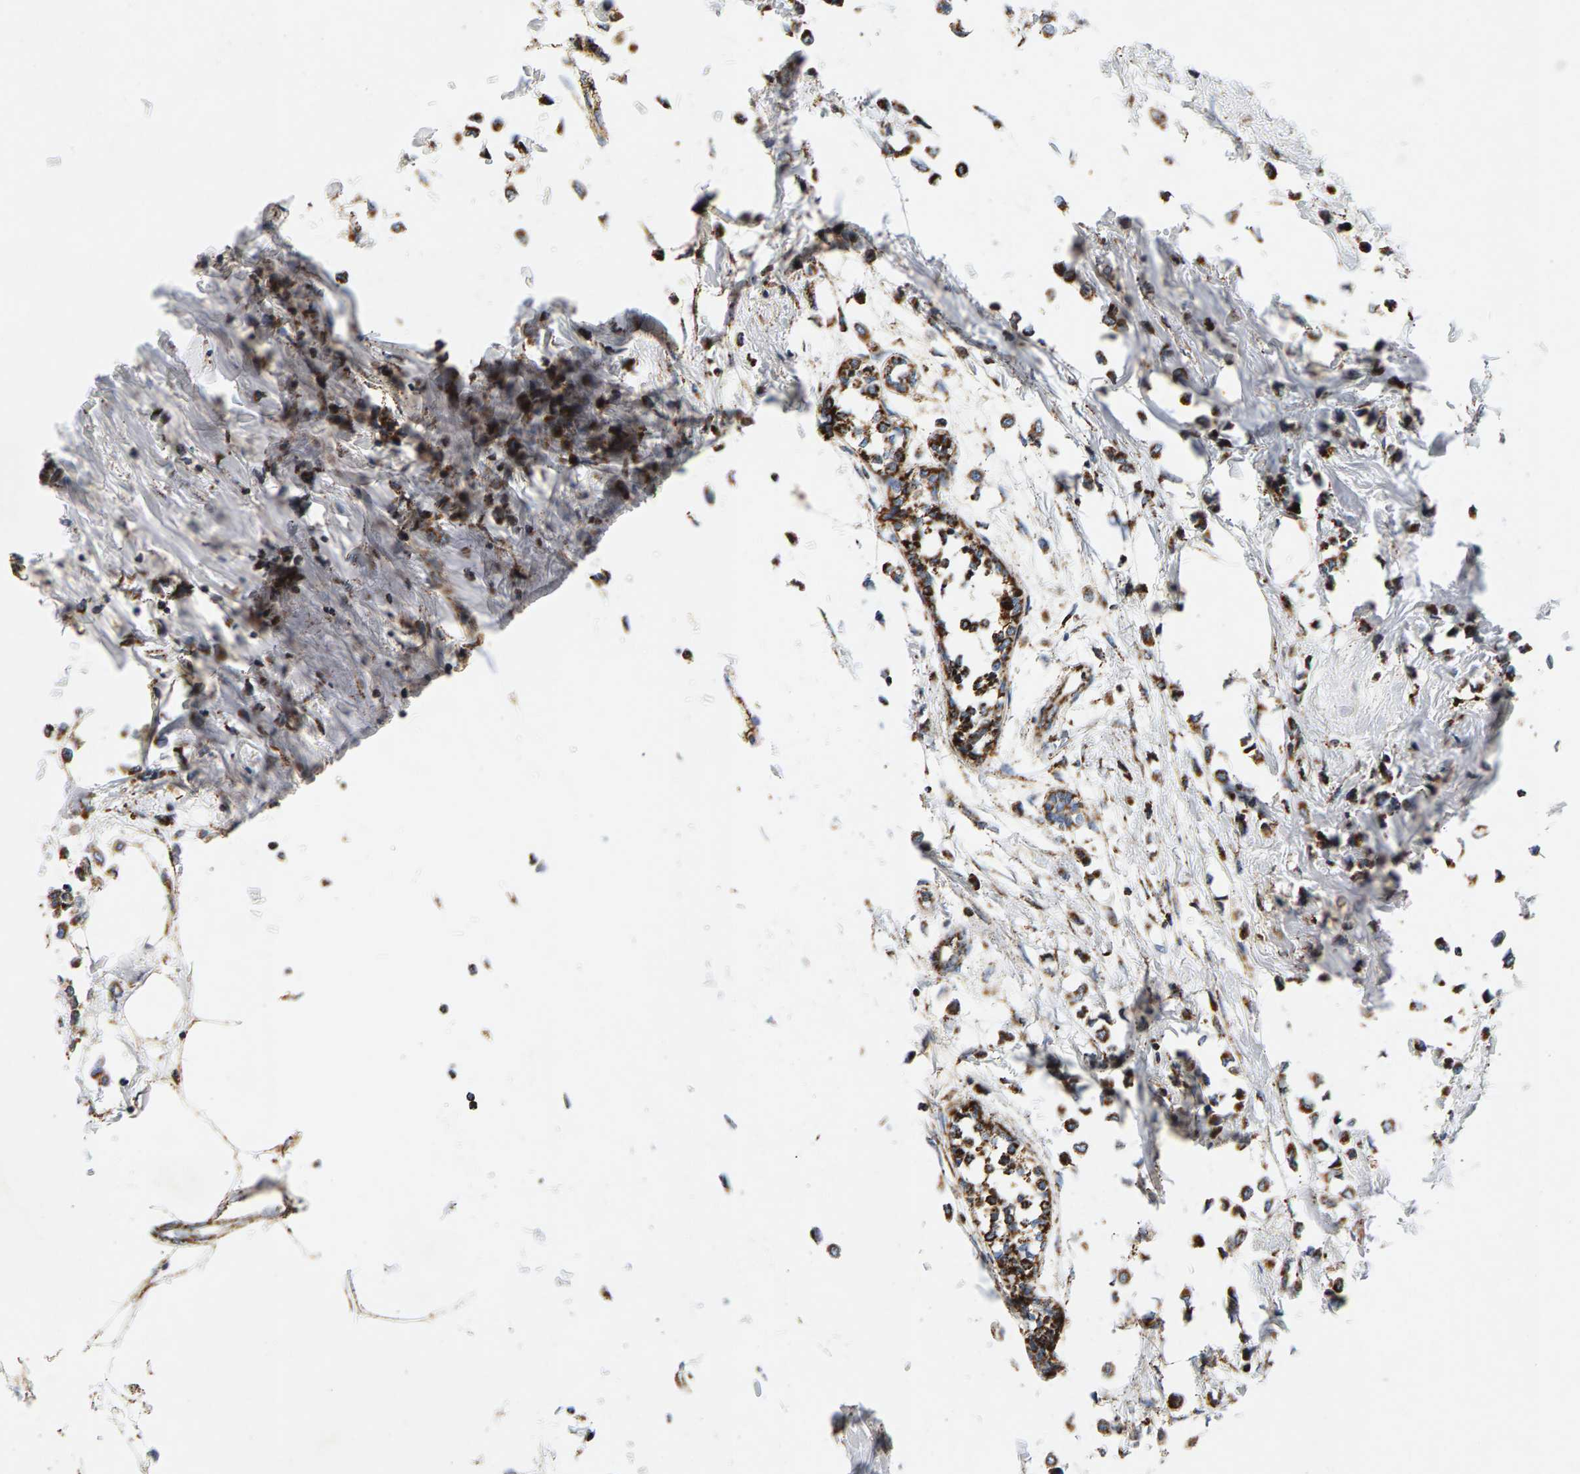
{"staining": {"intensity": "moderate", "quantity": ">75%", "location": "cytoplasmic/membranous"}, "tissue": "breast cancer", "cell_type": "Tumor cells", "image_type": "cancer", "snomed": [{"axis": "morphology", "description": "Lobular carcinoma"}, {"axis": "topography", "description": "Breast"}], "caption": "This histopathology image displays immunohistochemistry staining of lobular carcinoma (breast), with medium moderate cytoplasmic/membranous expression in about >75% of tumor cells.", "gene": "PDE1A", "patient": {"sex": "female", "age": 51}}